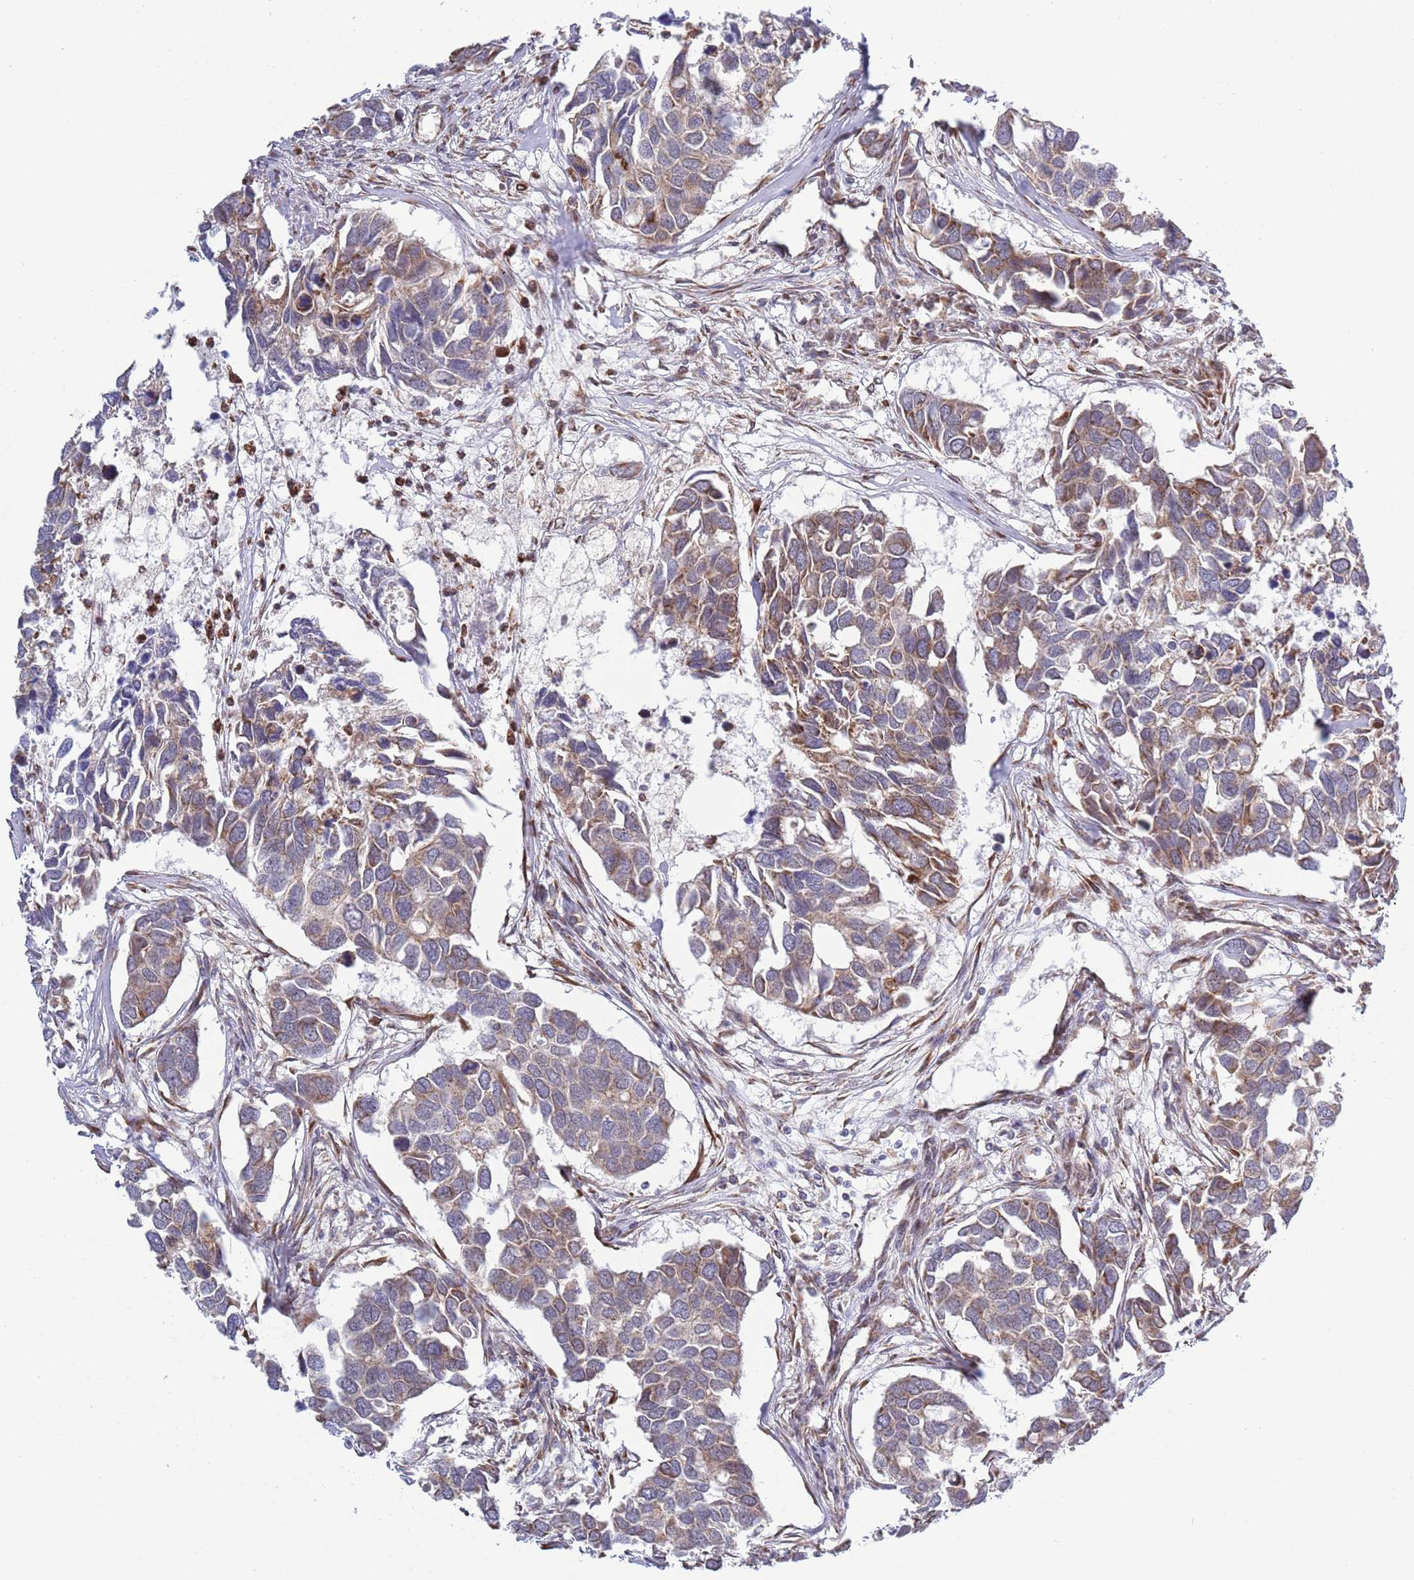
{"staining": {"intensity": "weak", "quantity": "<25%", "location": "cytoplasmic/membranous"}, "tissue": "breast cancer", "cell_type": "Tumor cells", "image_type": "cancer", "snomed": [{"axis": "morphology", "description": "Duct carcinoma"}, {"axis": "topography", "description": "Breast"}], "caption": "Tumor cells show no significant protein positivity in infiltrating ductal carcinoma (breast).", "gene": "TBX10", "patient": {"sex": "female", "age": 83}}